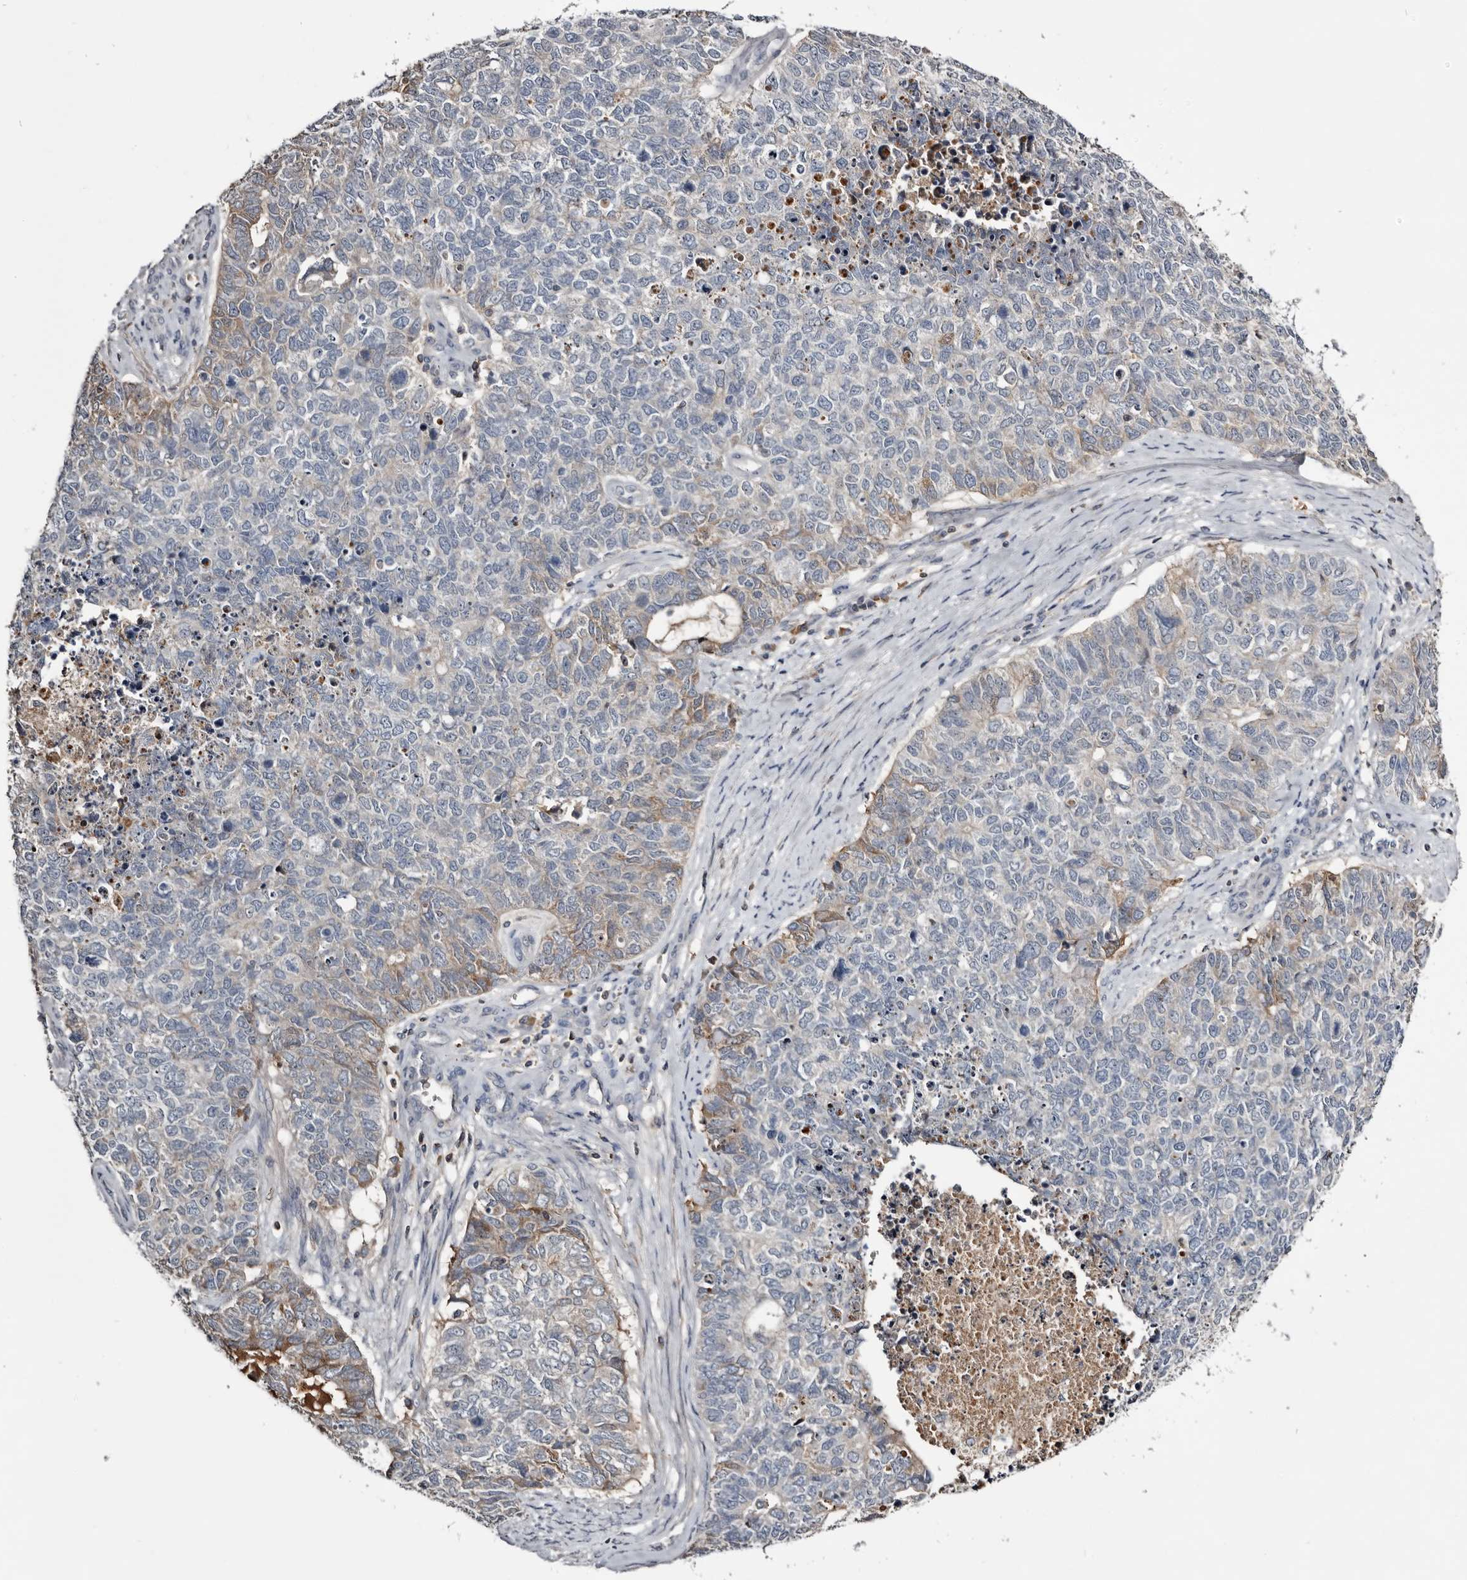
{"staining": {"intensity": "weak", "quantity": "25%-75%", "location": "cytoplasmic/membranous"}, "tissue": "cervical cancer", "cell_type": "Tumor cells", "image_type": "cancer", "snomed": [{"axis": "morphology", "description": "Squamous cell carcinoma, NOS"}, {"axis": "topography", "description": "Cervix"}], "caption": "A brown stain labels weak cytoplasmic/membranous staining of a protein in human squamous cell carcinoma (cervical) tumor cells. (Stains: DAB in brown, nuclei in blue, Microscopy: brightfield microscopy at high magnification).", "gene": "TTC39A", "patient": {"sex": "female", "age": 63}}